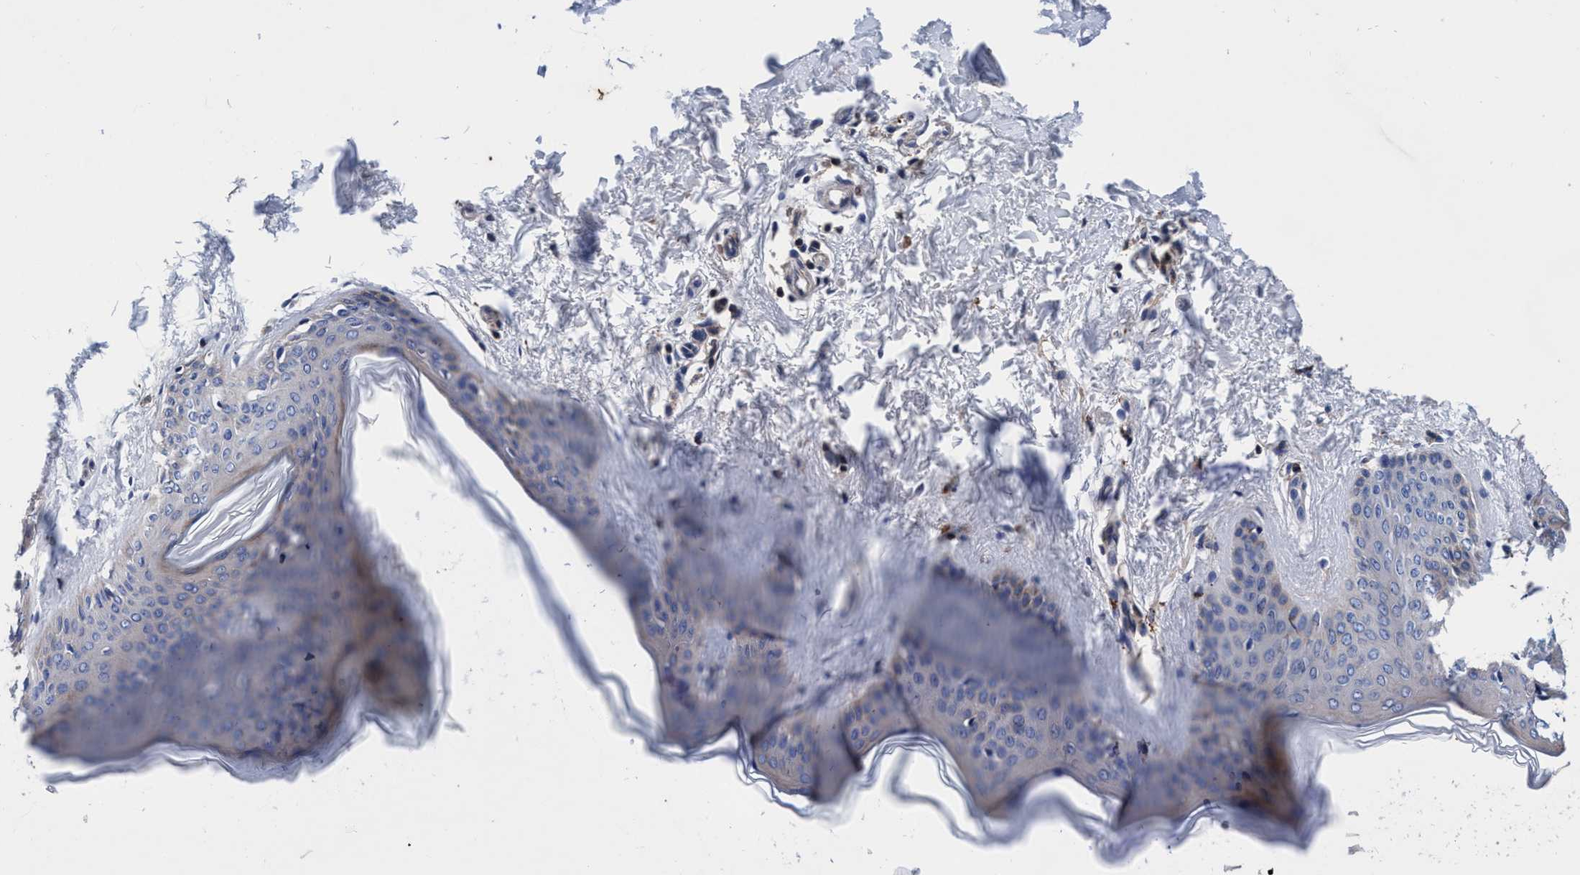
{"staining": {"intensity": "negative", "quantity": "none", "location": "none"}, "tissue": "skin", "cell_type": "Fibroblasts", "image_type": "normal", "snomed": [{"axis": "morphology", "description": "Normal tissue, NOS"}, {"axis": "topography", "description": "Skin"}], "caption": "Fibroblasts show no significant positivity in normal skin.", "gene": "RNF208", "patient": {"sex": "female", "age": 17}}